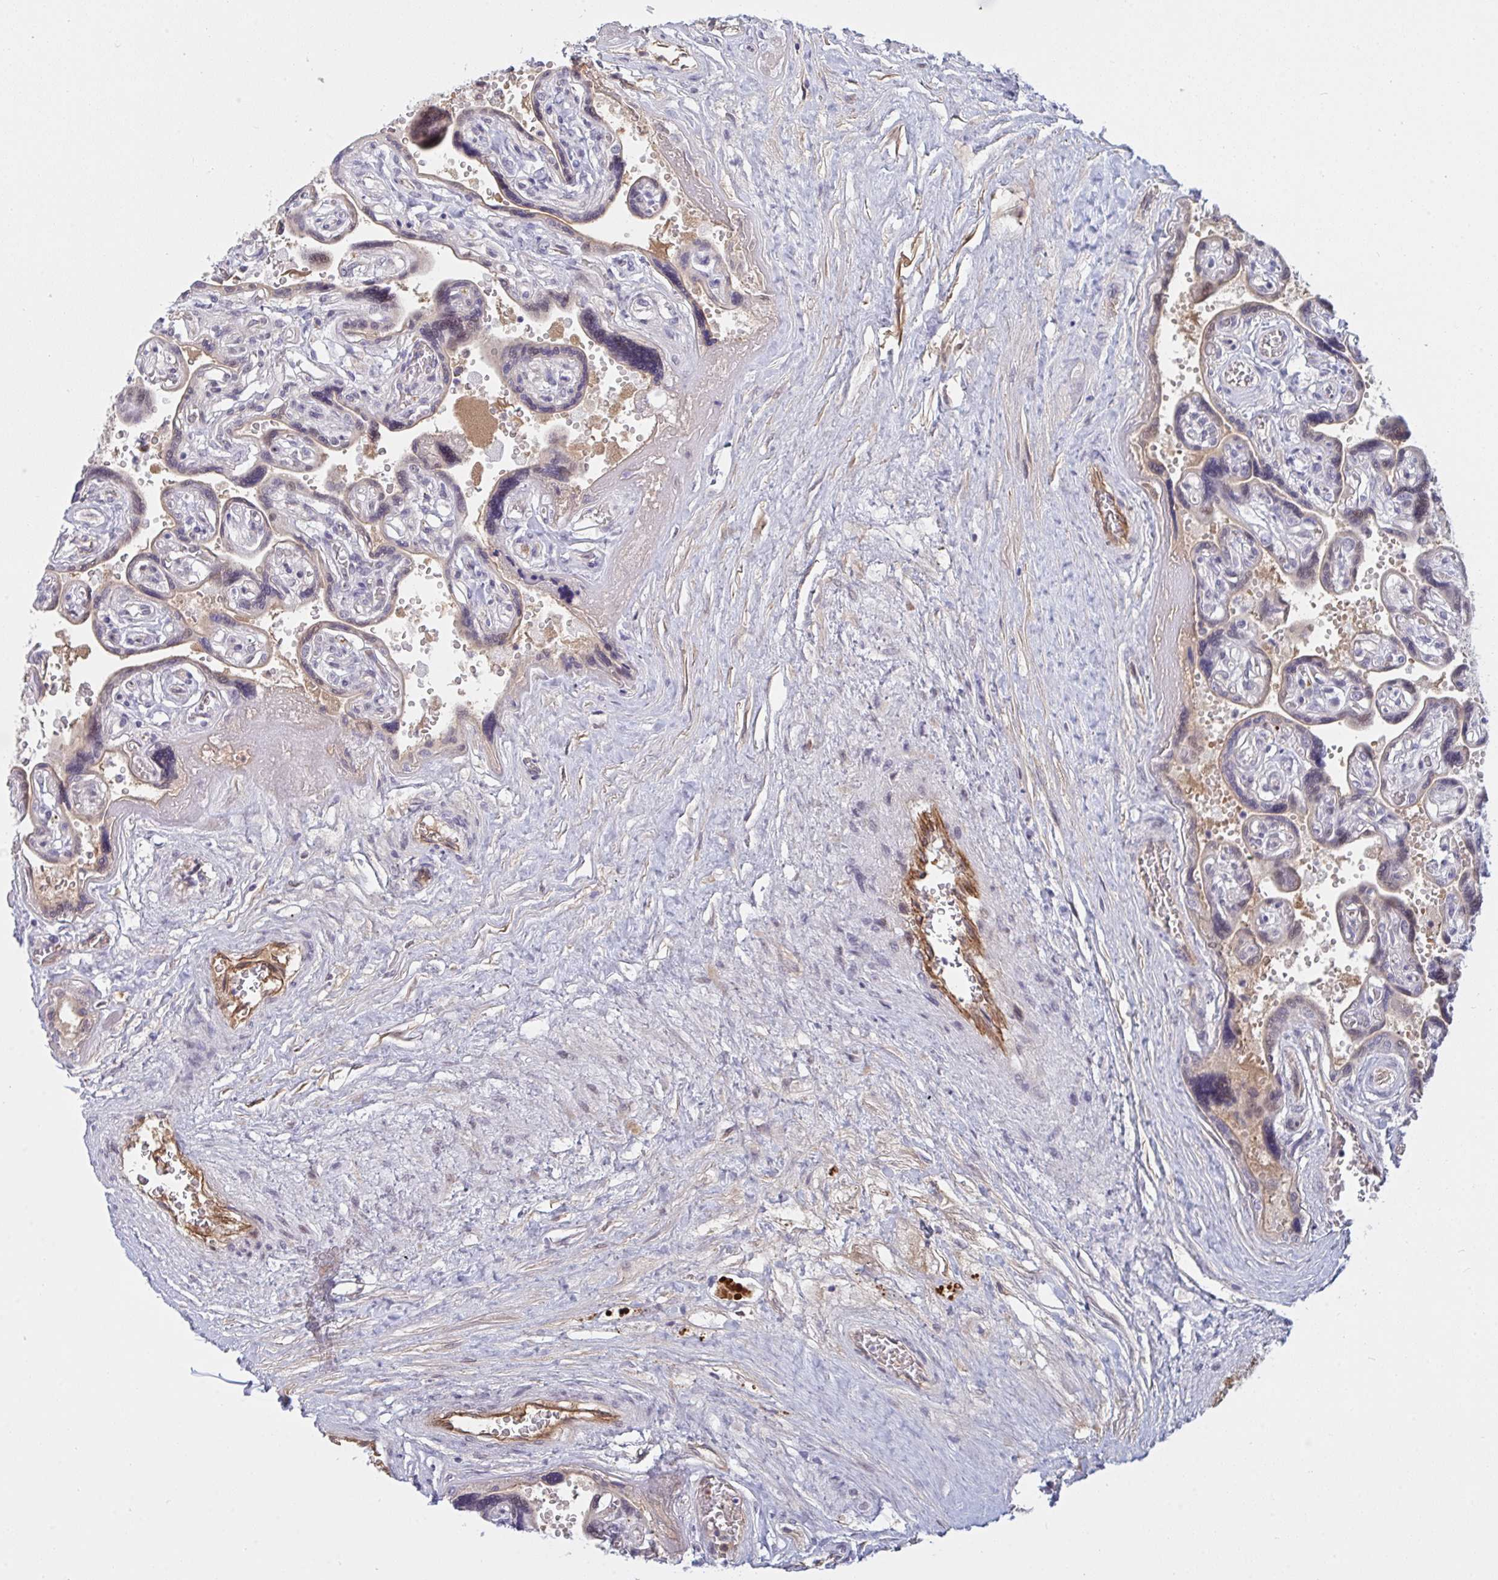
{"staining": {"intensity": "weak", "quantity": "25%-75%", "location": "nuclear"}, "tissue": "placenta", "cell_type": "Decidual cells", "image_type": "normal", "snomed": [{"axis": "morphology", "description": "Normal tissue, NOS"}, {"axis": "topography", "description": "Placenta"}], "caption": "Immunohistochemistry (DAB) staining of unremarkable placenta displays weak nuclear protein positivity in about 25%-75% of decidual cells.", "gene": "DSCAML1", "patient": {"sex": "female", "age": 32}}